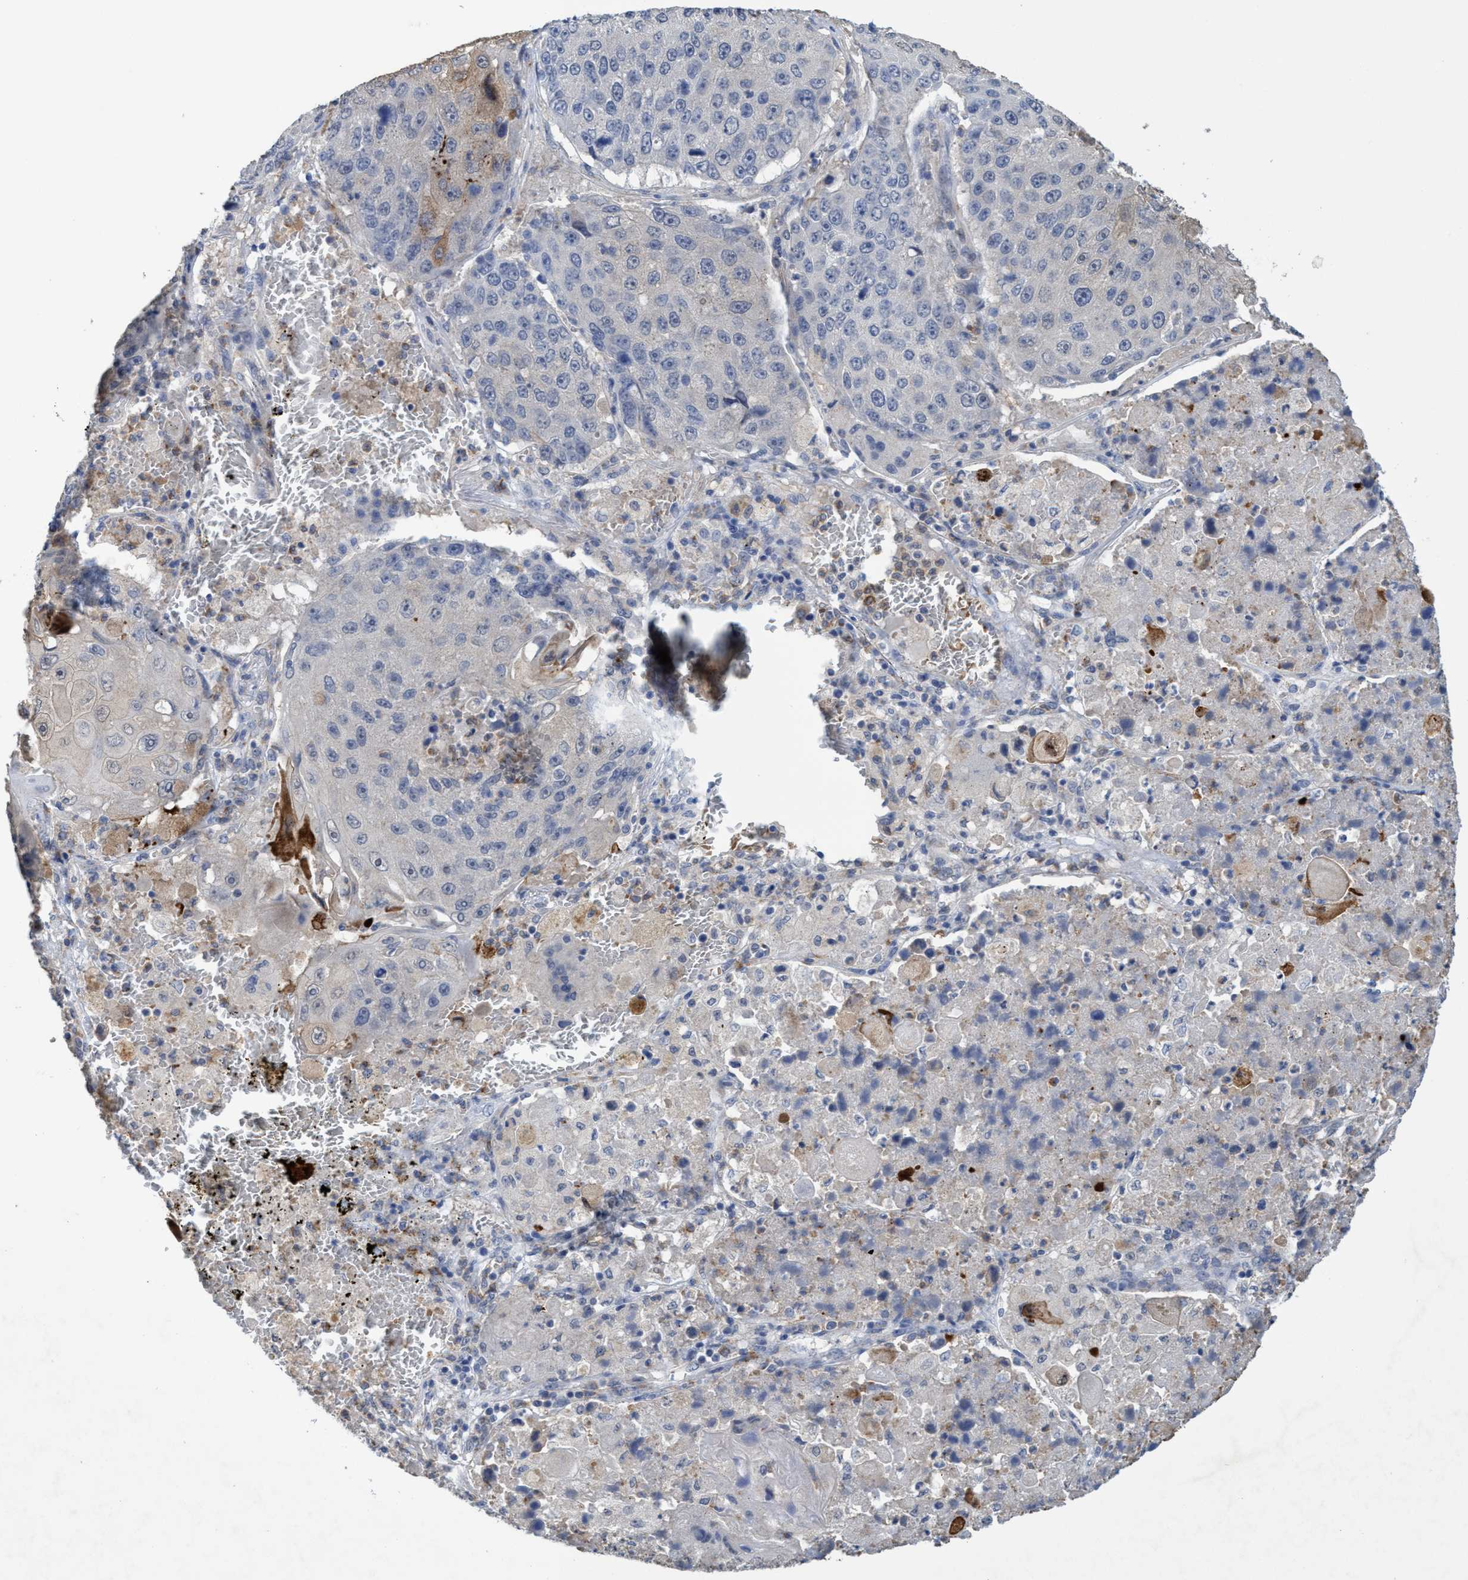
{"staining": {"intensity": "moderate", "quantity": "<25%", "location": "cytoplasmic/membranous"}, "tissue": "lung cancer", "cell_type": "Tumor cells", "image_type": "cancer", "snomed": [{"axis": "morphology", "description": "Squamous cell carcinoma, NOS"}, {"axis": "topography", "description": "Lung"}], "caption": "Moderate cytoplasmic/membranous protein staining is present in about <25% of tumor cells in lung squamous cell carcinoma.", "gene": "SEMA4D", "patient": {"sex": "male", "age": 61}}